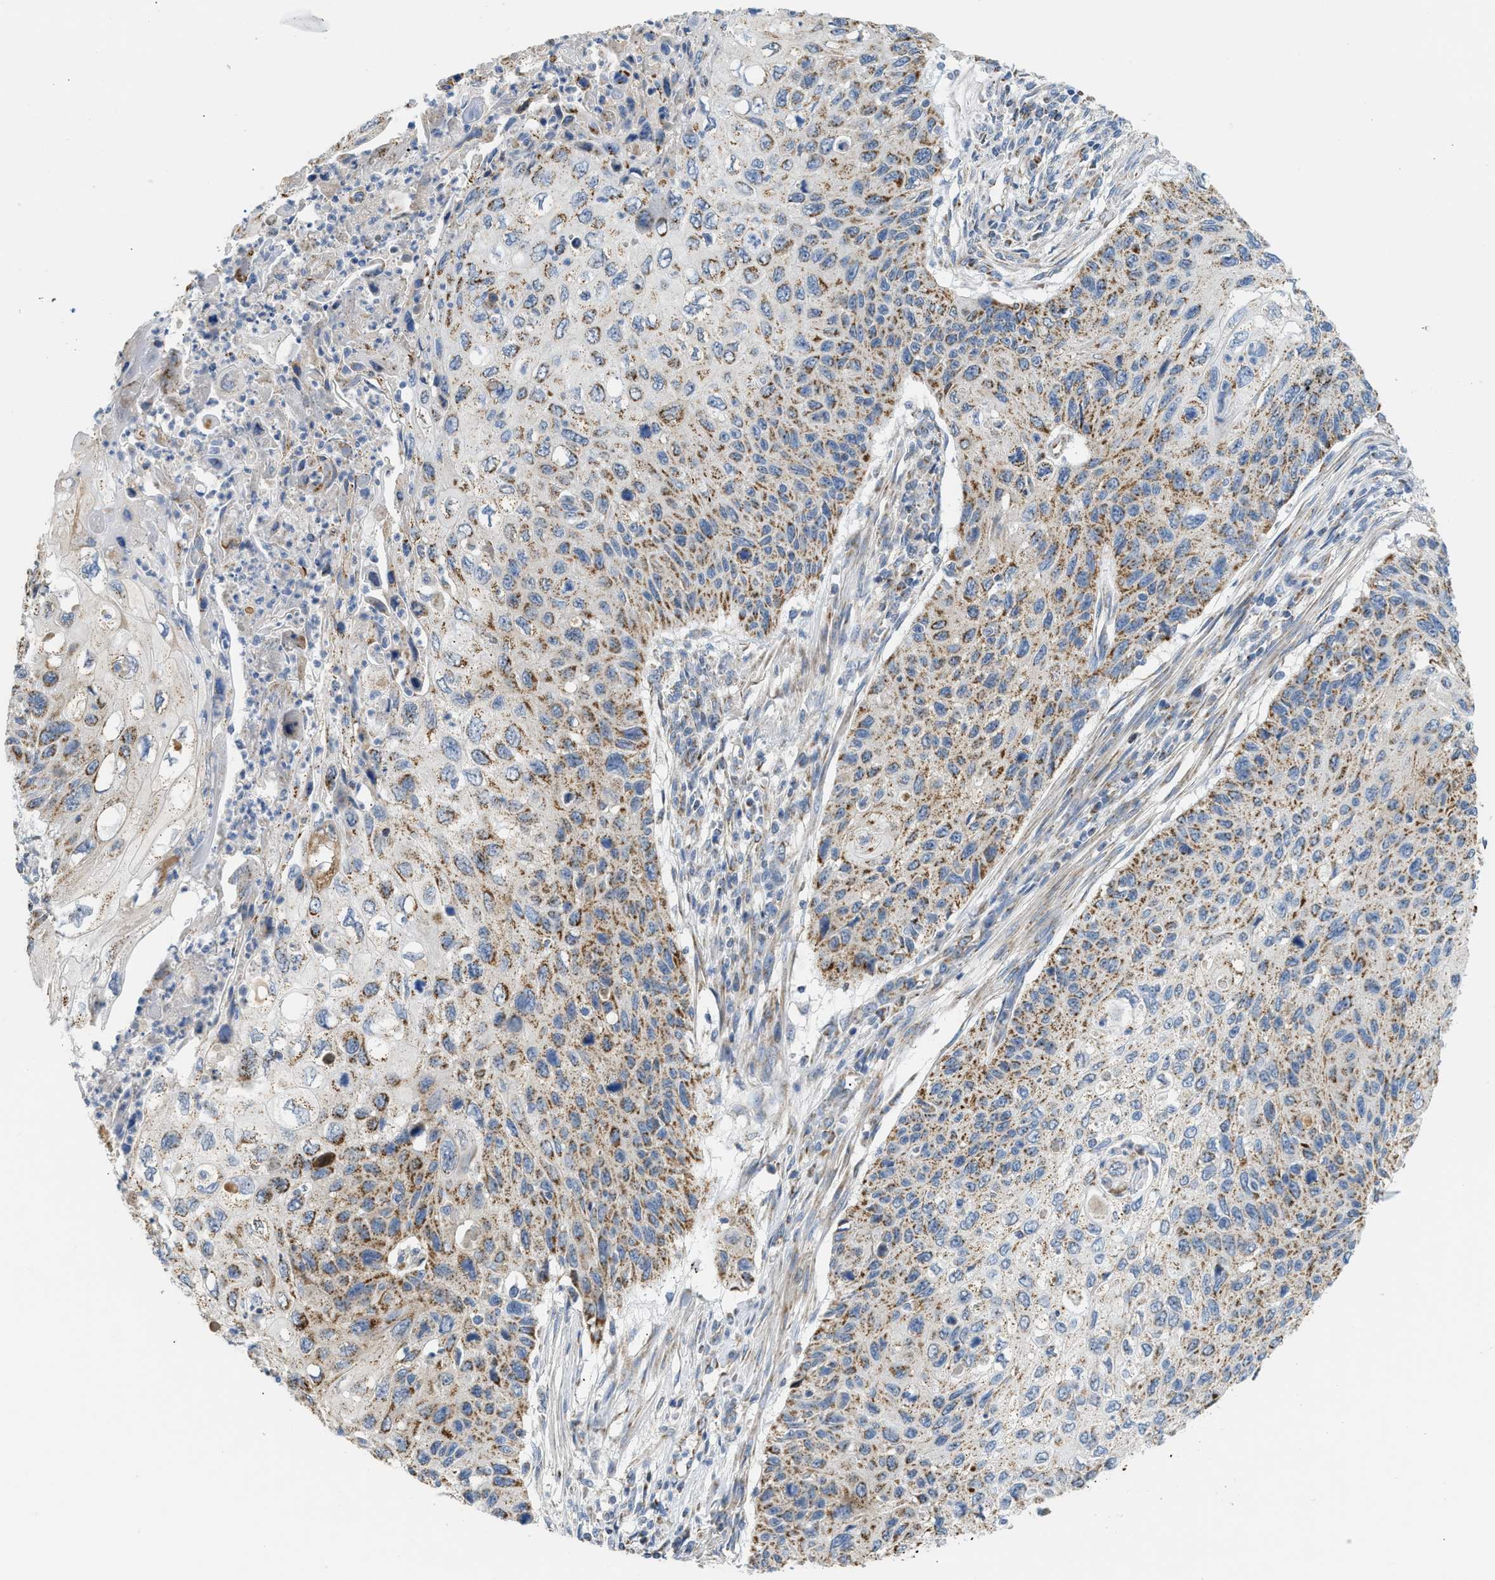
{"staining": {"intensity": "moderate", "quantity": ">75%", "location": "cytoplasmic/membranous"}, "tissue": "cervical cancer", "cell_type": "Tumor cells", "image_type": "cancer", "snomed": [{"axis": "morphology", "description": "Squamous cell carcinoma, NOS"}, {"axis": "topography", "description": "Cervix"}], "caption": "Human cervical cancer stained with a brown dye exhibits moderate cytoplasmic/membranous positive expression in about >75% of tumor cells.", "gene": "GOT2", "patient": {"sex": "female", "age": 70}}